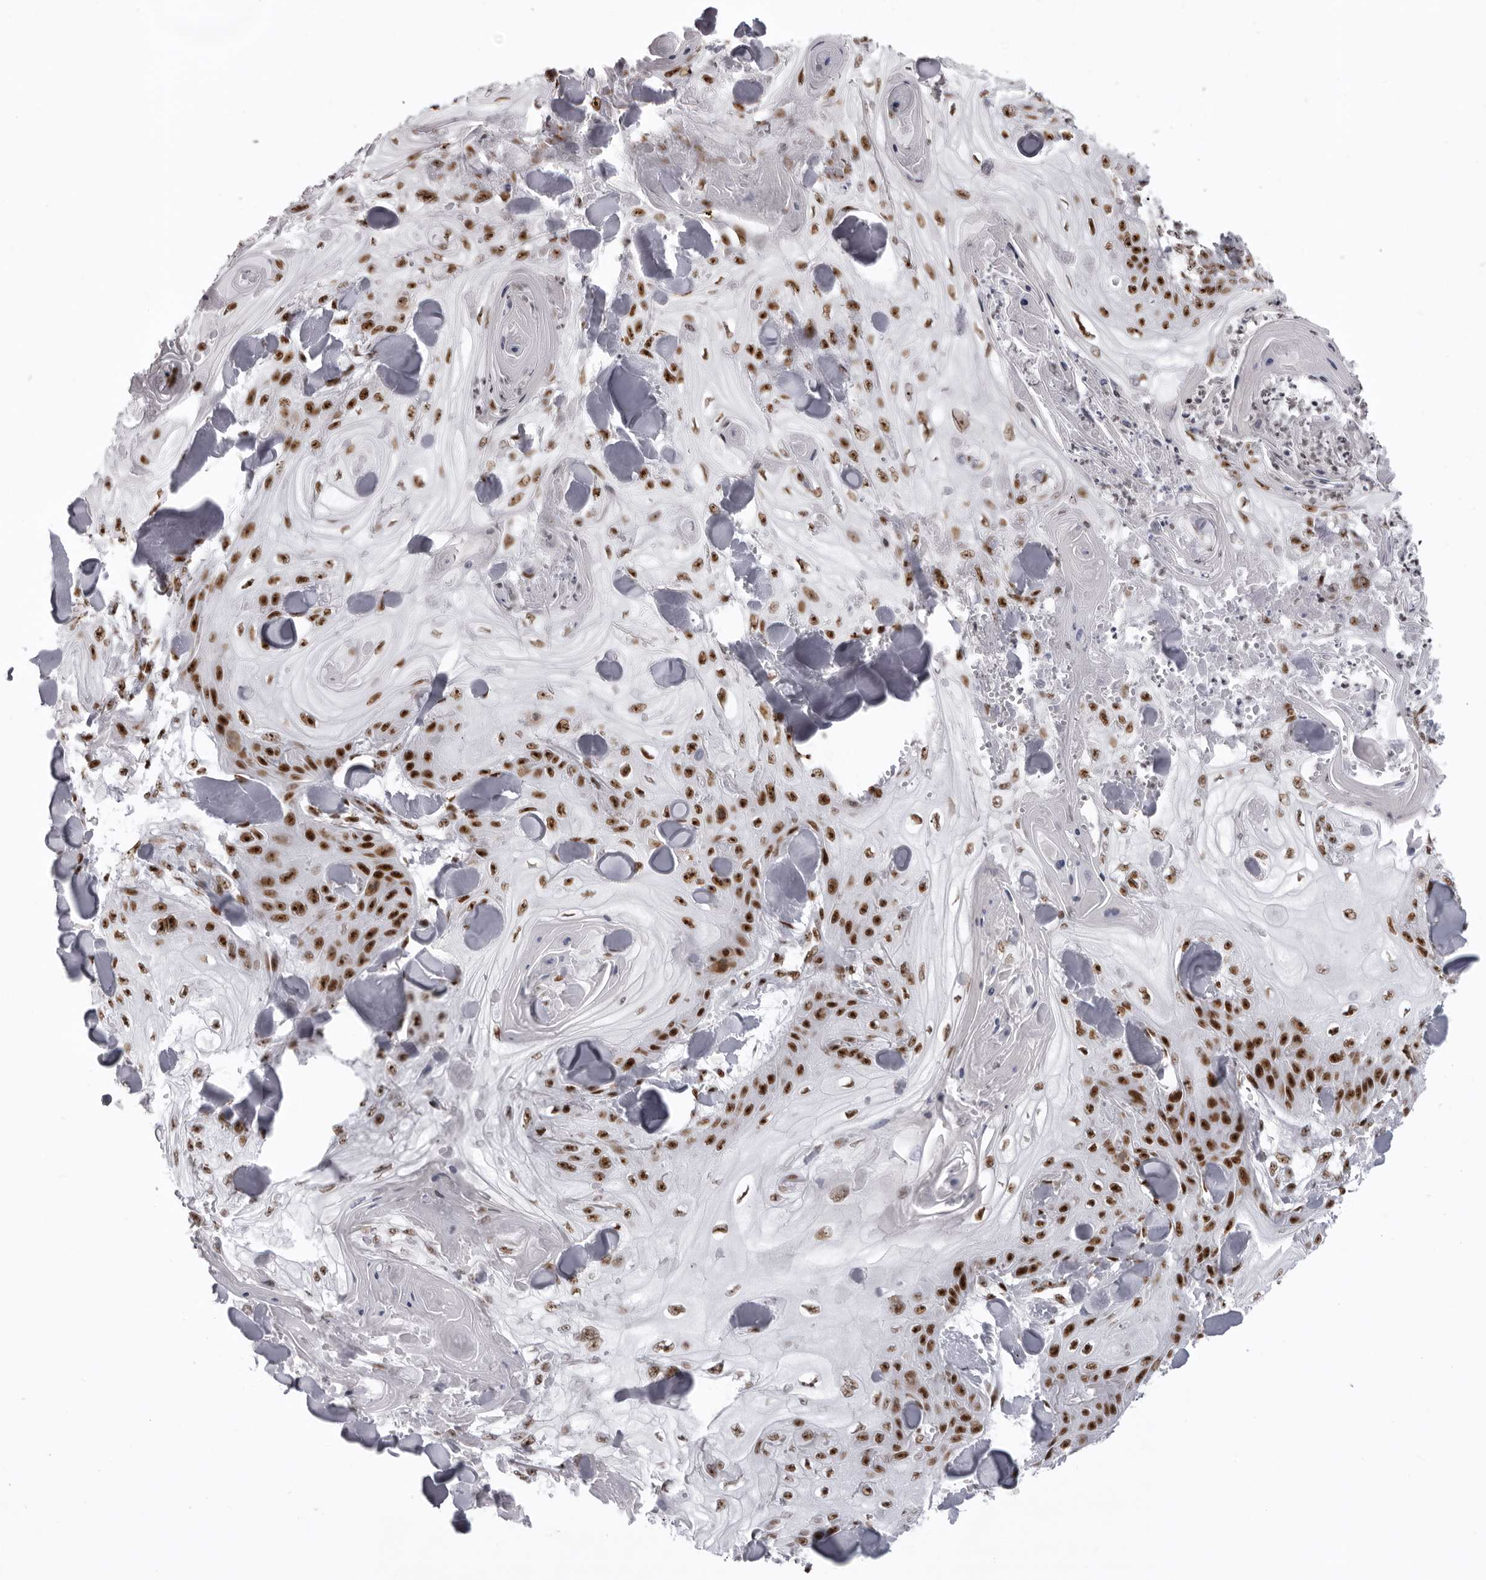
{"staining": {"intensity": "strong", "quantity": ">75%", "location": "nuclear"}, "tissue": "skin cancer", "cell_type": "Tumor cells", "image_type": "cancer", "snomed": [{"axis": "morphology", "description": "Squamous cell carcinoma, NOS"}, {"axis": "topography", "description": "Skin"}], "caption": "Skin cancer stained with DAB immunohistochemistry (IHC) reveals high levels of strong nuclear positivity in about >75% of tumor cells. Ihc stains the protein in brown and the nuclei are stained blue.", "gene": "DHX9", "patient": {"sex": "male", "age": 74}}